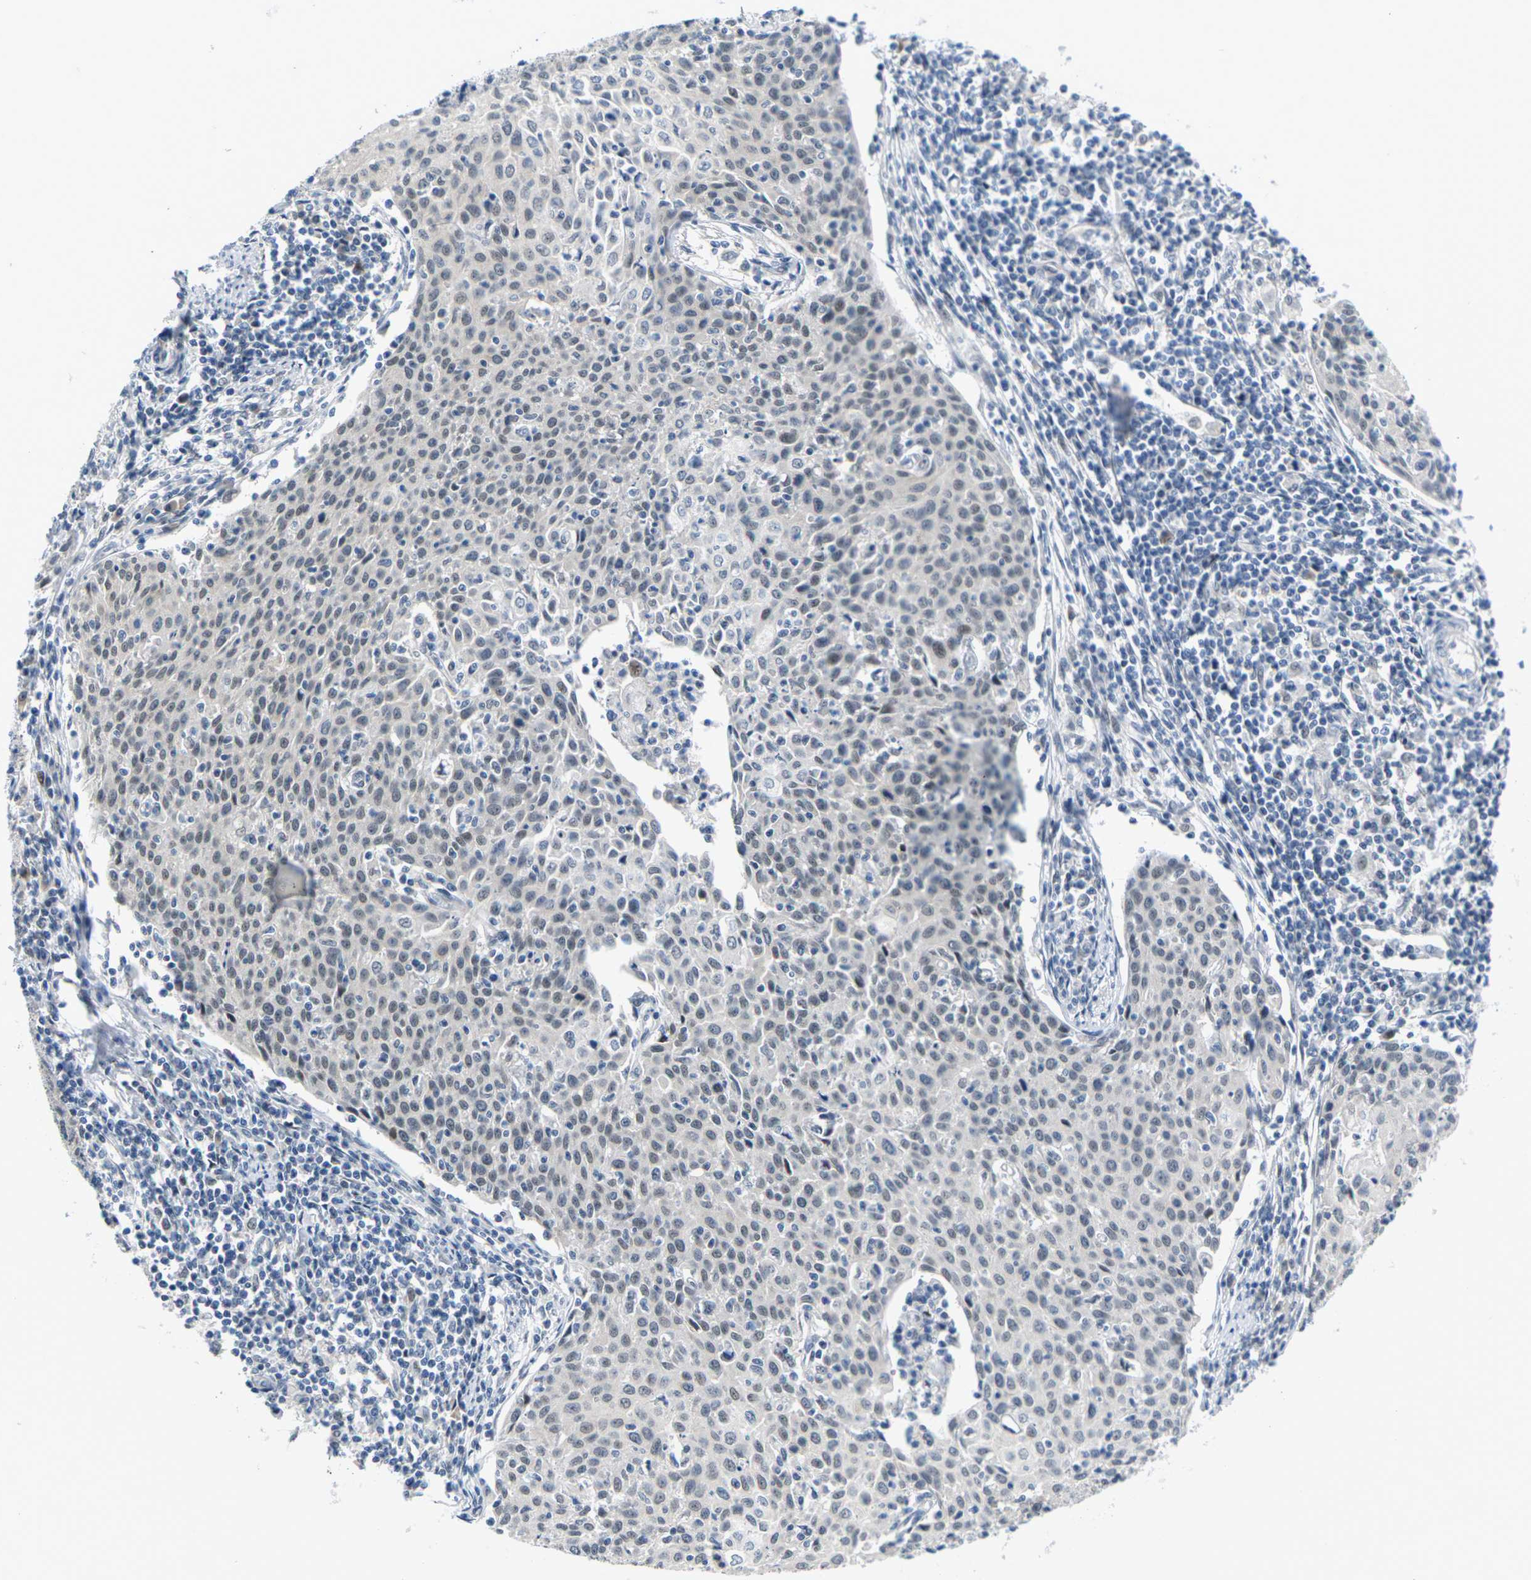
{"staining": {"intensity": "weak", "quantity": ">75%", "location": "nuclear"}, "tissue": "cervical cancer", "cell_type": "Tumor cells", "image_type": "cancer", "snomed": [{"axis": "morphology", "description": "Squamous cell carcinoma, NOS"}, {"axis": "topography", "description": "Cervix"}], "caption": "This histopathology image demonstrates IHC staining of human cervical squamous cell carcinoma, with low weak nuclear expression in about >75% of tumor cells.", "gene": "PKP2", "patient": {"sex": "female", "age": 38}}